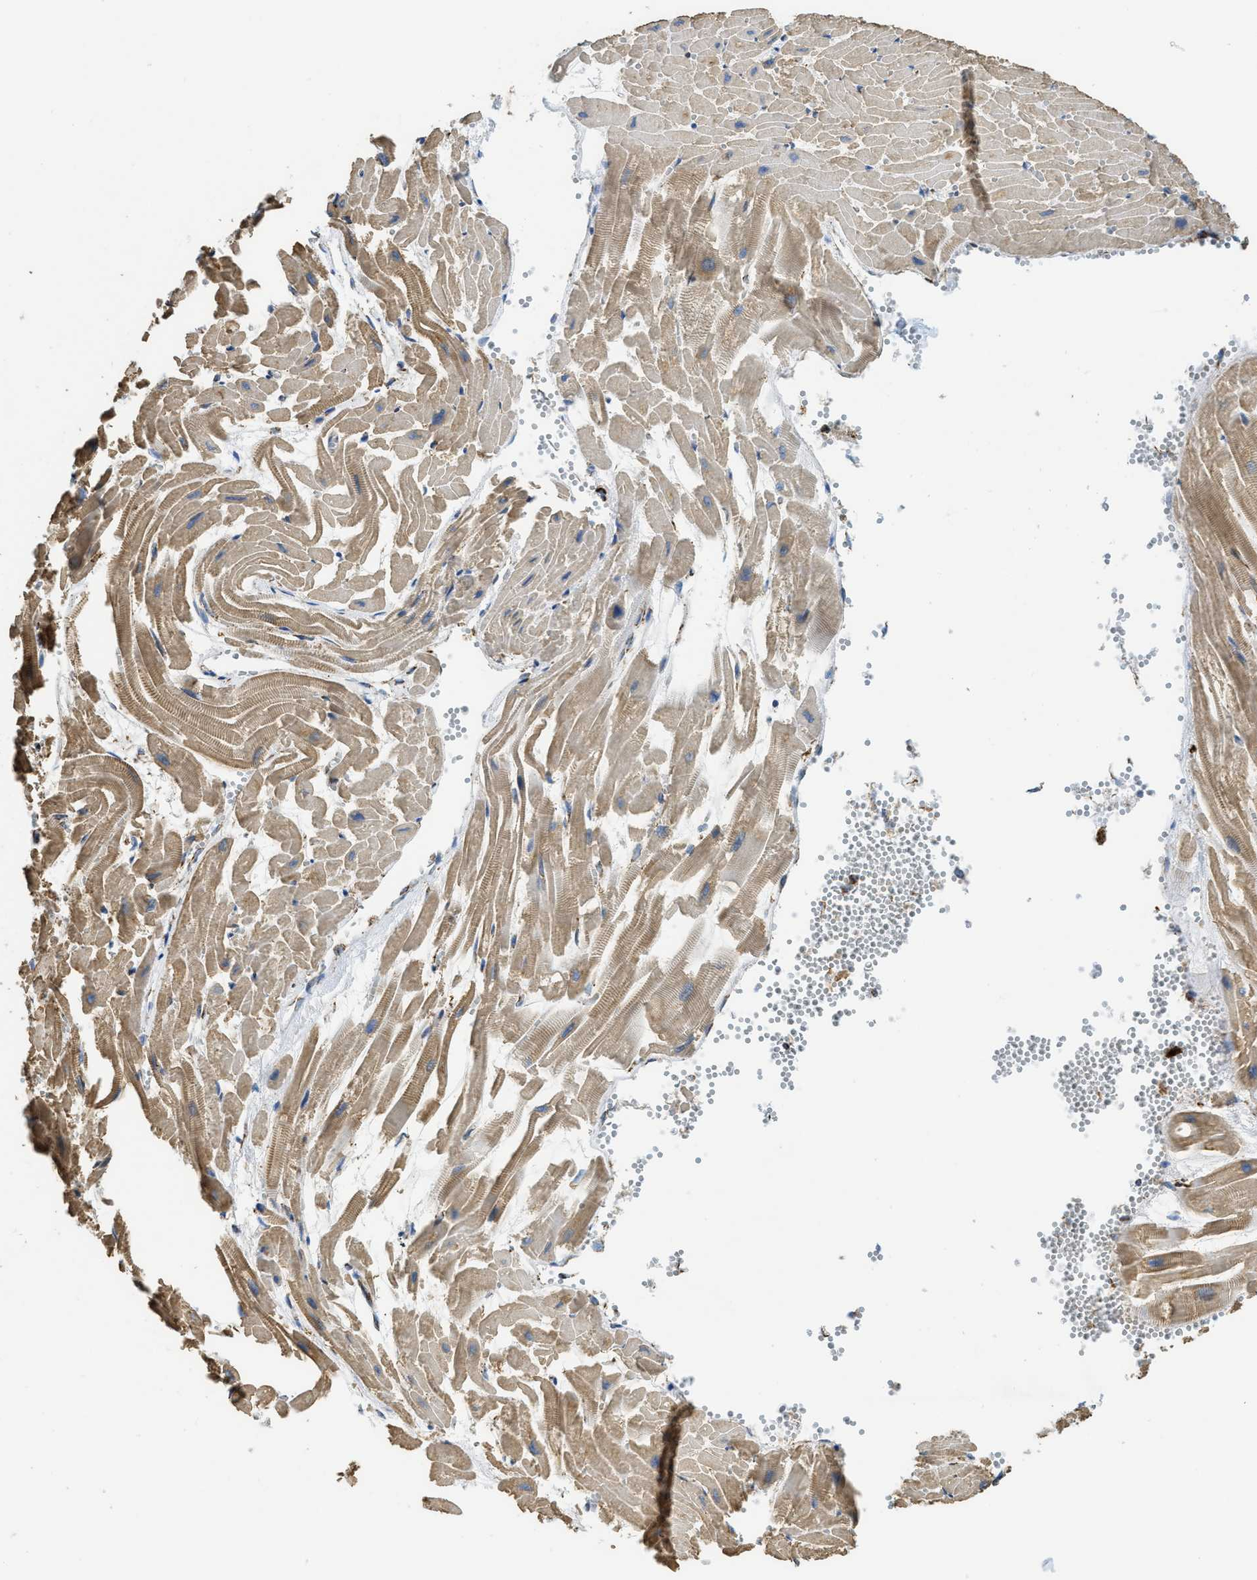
{"staining": {"intensity": "moderate", "quantity": ">75%", "location": "cytoplasmic/membranous"}, "tissue": "heart muscle", "cell_type": "Cardiomyocytes", "image_type": "normal", "snomed": [{"axis": "morphology", "description": "Normal tissue, NOS"}, {"axis": "topography", "description": "Heart"}], "caption": "Brown immunohistochemical staining in unremarkable human heart muscle demonstrates moderate cytoplasmic/membranous staining in approximately >75% of cardiomyocytes.", "gene": "SQOR", "patient": {"sex": "female", "age": 19}}